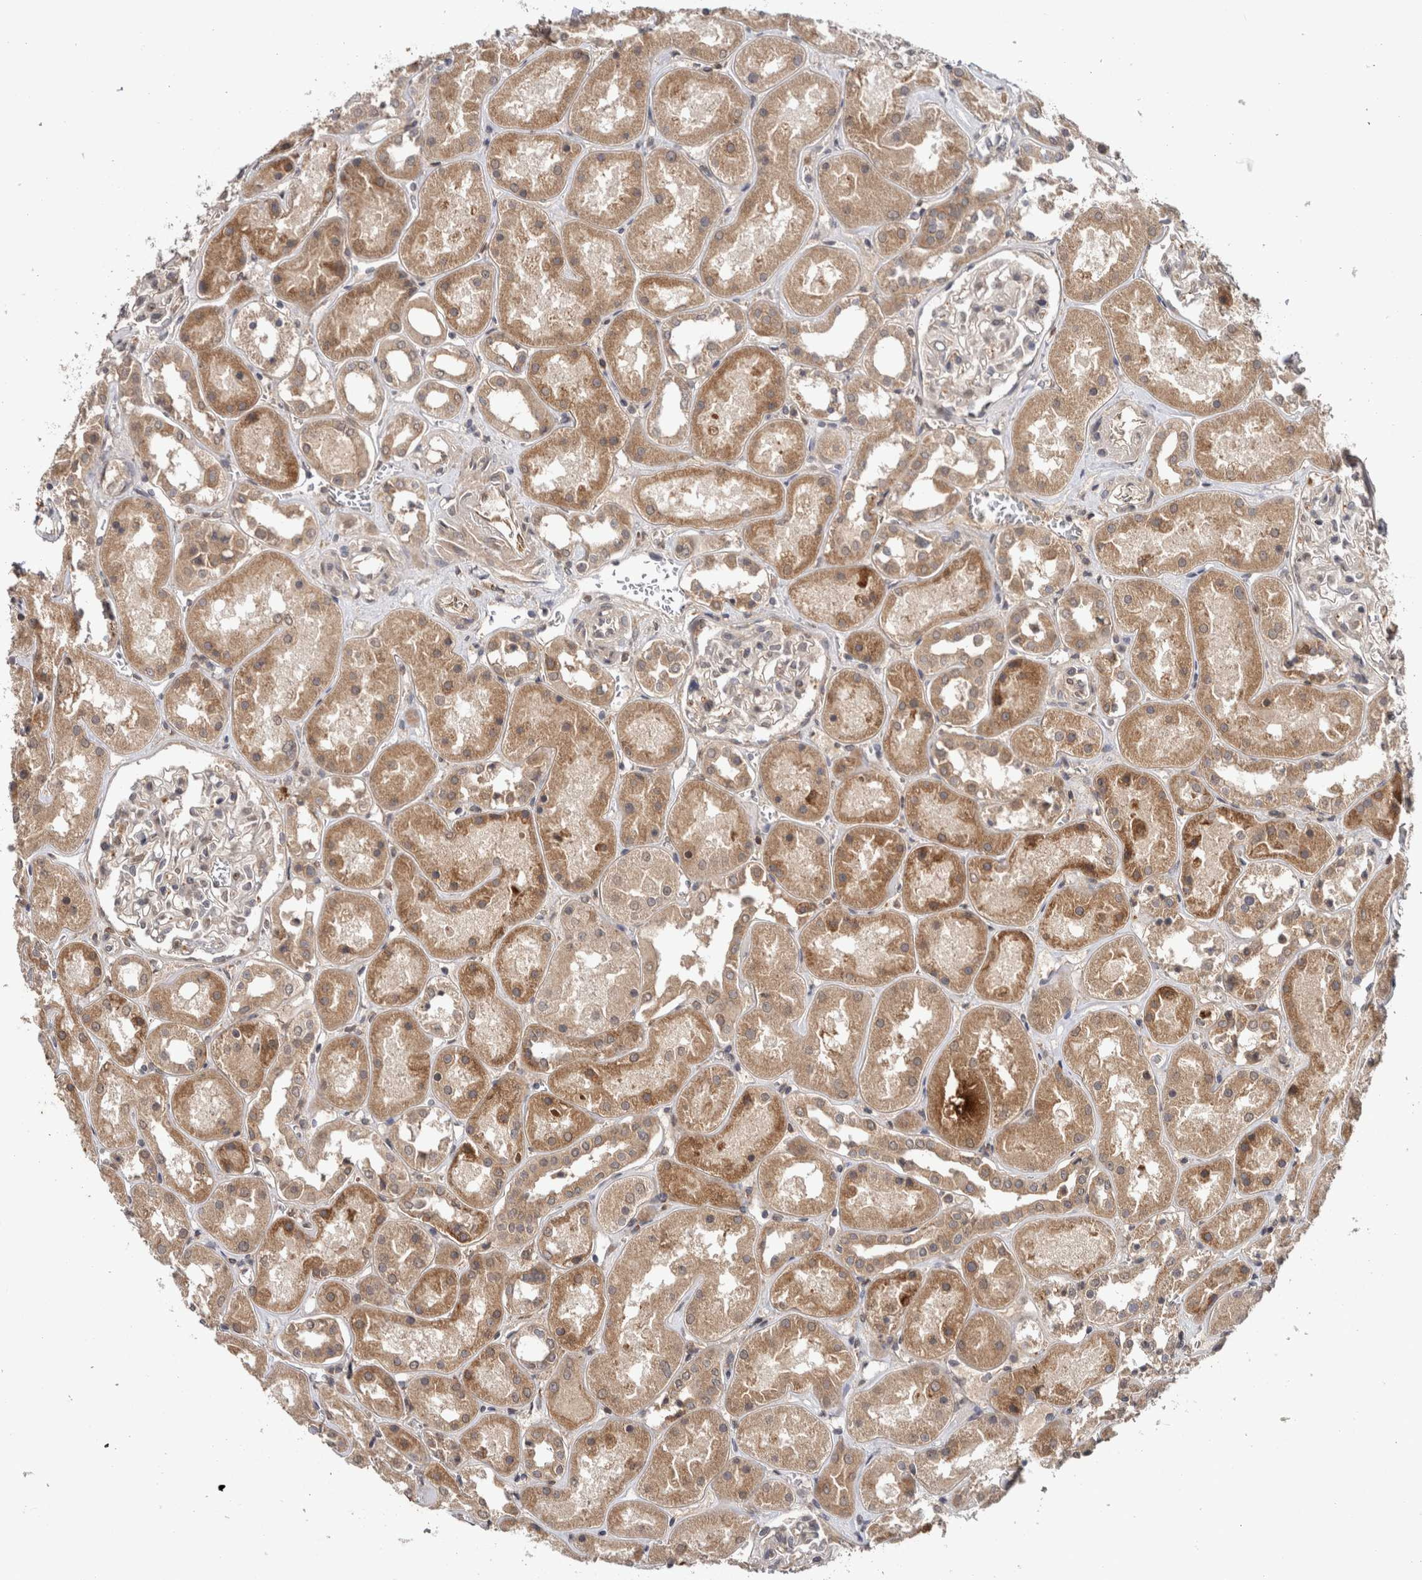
{"staining": {"intensity": "weak", "quantity": "<25%", "location": "cytoplasmic/membranous"}, "tissue": "kidney", "cell_type": "Cells in glomeruli", "image_type": "normal", "snomed": [{"axis": "morphology", "description": "Normal tissue, NOS"}, {"axis": "topography", "description": "Kidney"}], "caption": "An immunohistochemistry photomicrograph of benign kidney is shown. There is no staining in cells in glomeruli of kidney. (DAB (3,3'-diaminobenzidine) immunohistochemistry (IHC), high magnification).", "gene": "HMOX2", "patient": {"sex": "male", "age": 70}}